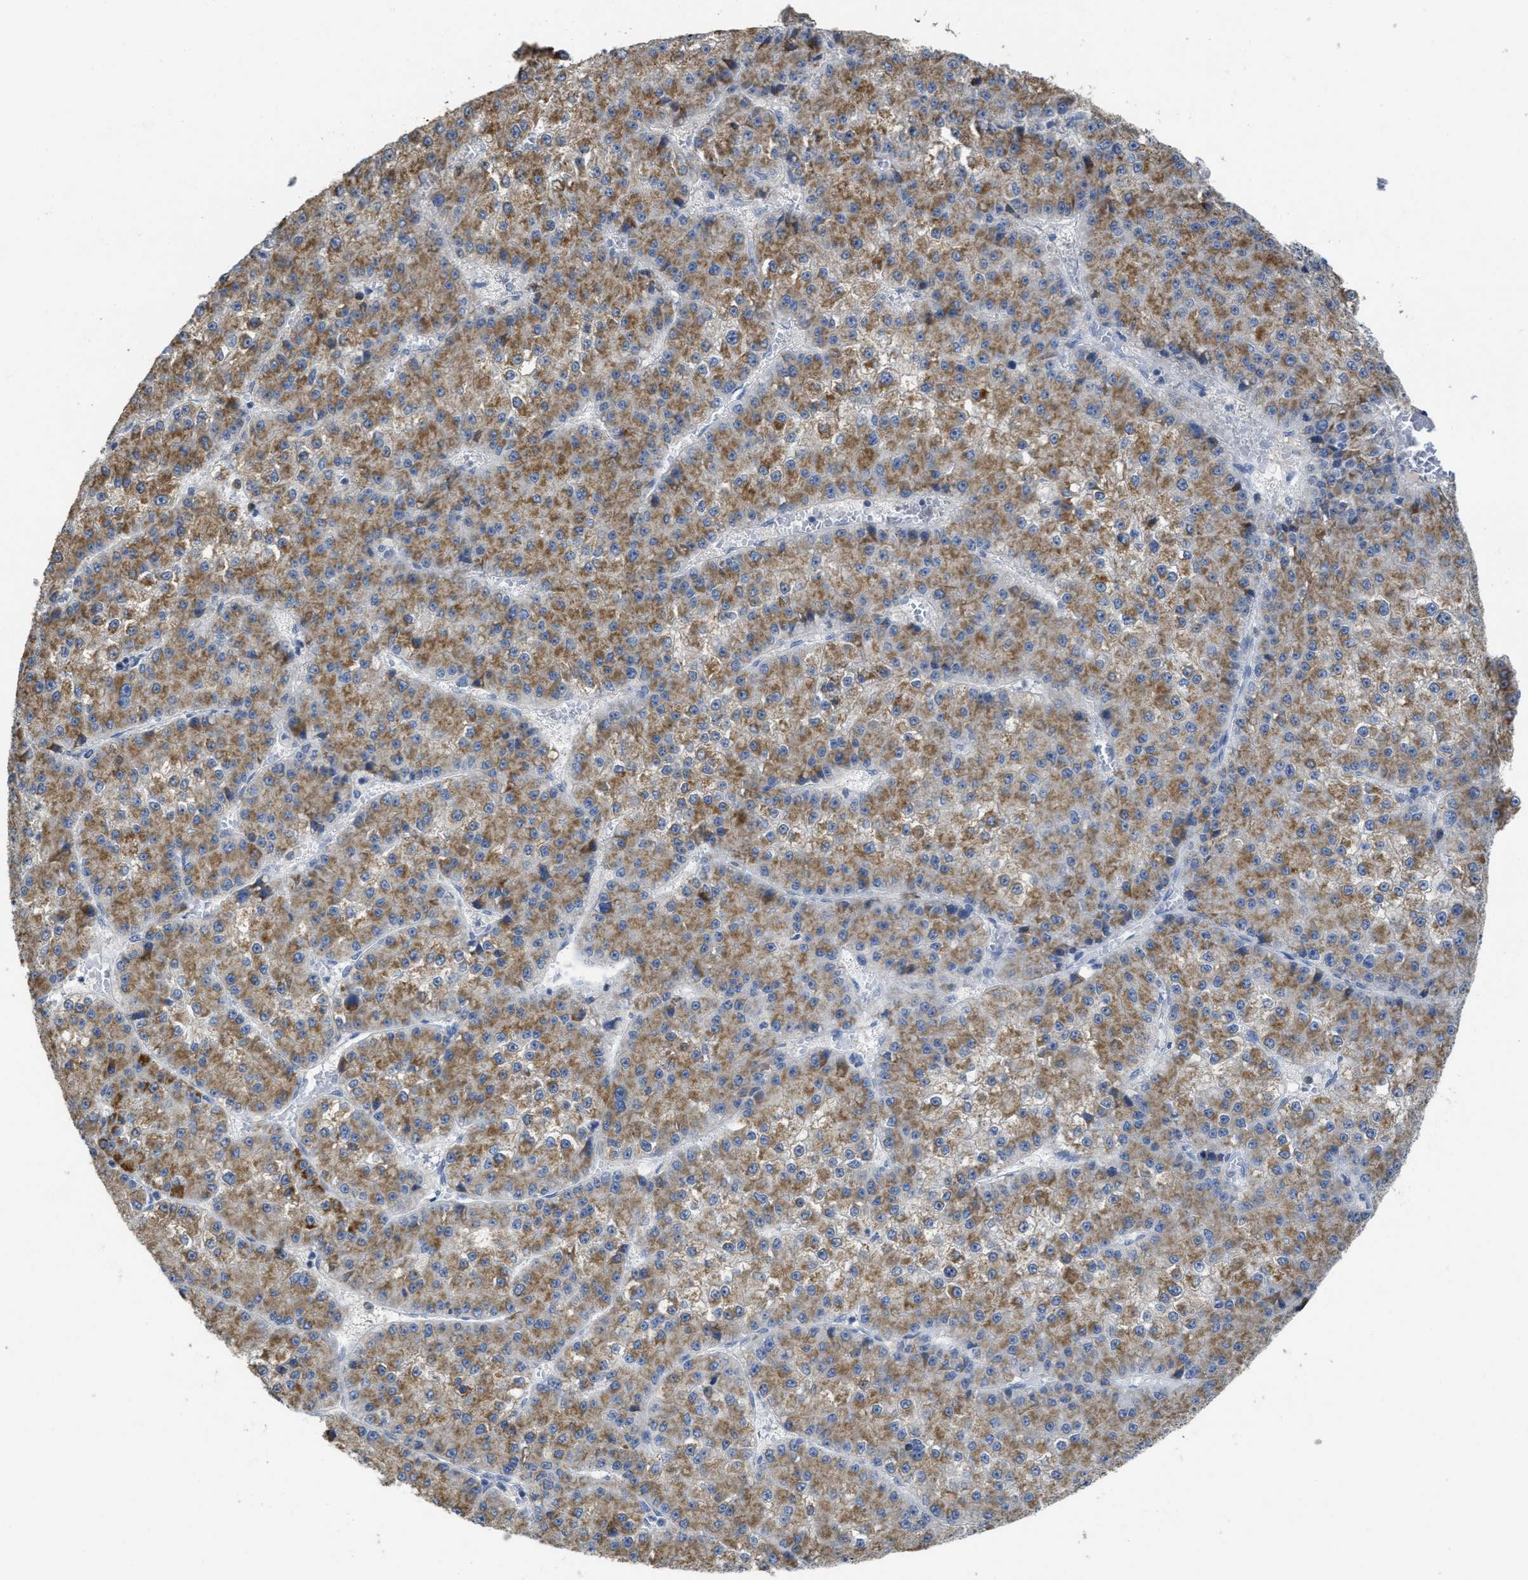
{"staining": {"intensity": "moderate", "quantity": ">75%", "location": "cytoplasmic/membranous"}, "tissue": "liver cancer", "cell_type": "Tumor cells", "image_type": "cancer", "snomed": [{"axis": "morphology", "description": "Carcinoma, Hepatocellular, NOS"}, {"axis": "topography", "description": "Liver"}], "caption": "Immunohistochemistry (DAB) staining of human hepatocellular carcinoma (liver) demonstrates moderate cytoplasmic/membranous protein positivity in about >75% of tumor cells.", "gene": "SFXN2", "patient": {"sex": "female", "age": 73}}